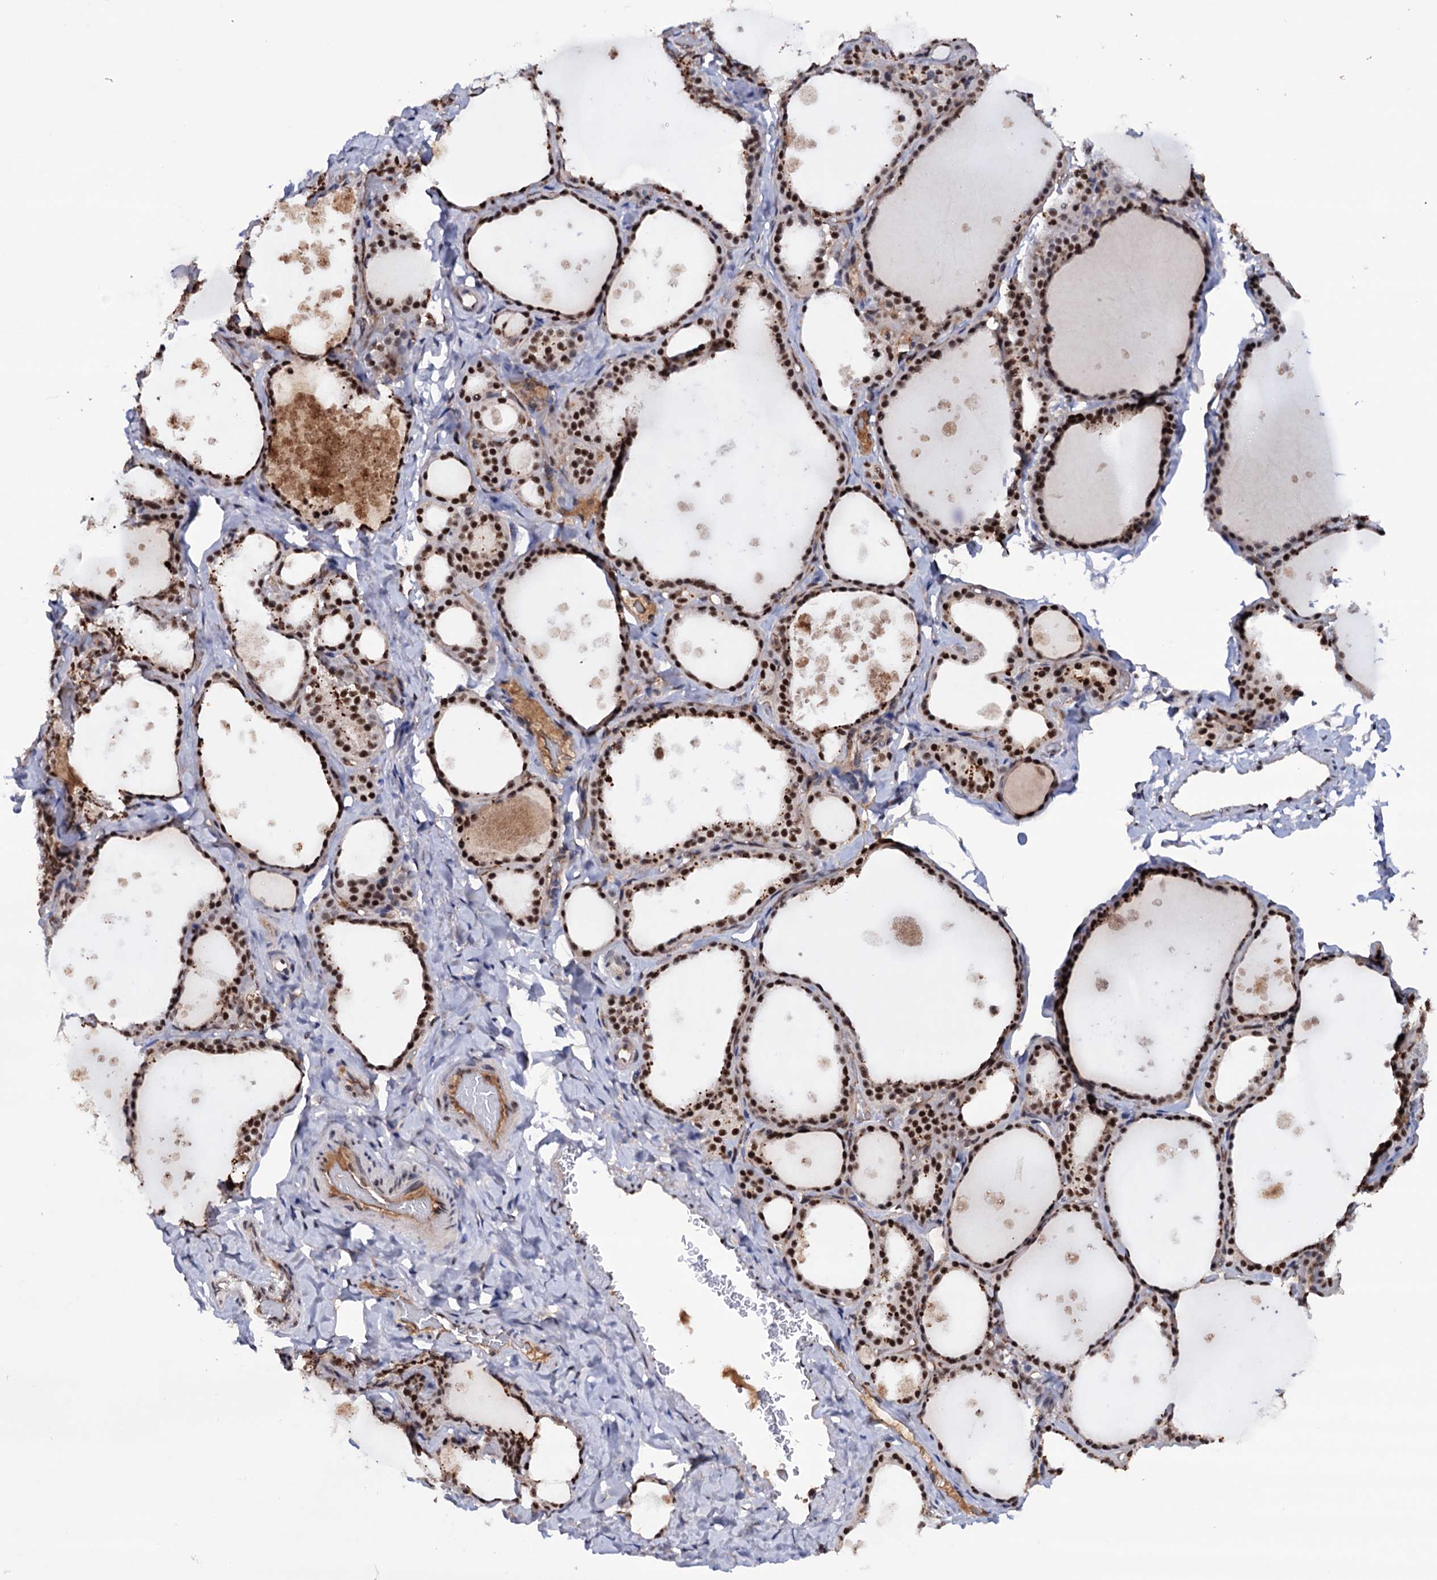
{"staining": {"intensity": "strong", "quantity": ">75%", "location": "nuclear"}, "tissue": "thyroid gland", "cell_type": "Glandular cells", "image_type": "normal", "snomed": [{"axis": "morphology", "description": "Normal tissue, NOS"}, {"axis": "topography", "description": "Thyroid gland"}], "caption": "Glandular cells display high levels of strong nuclear expression in about >75% of cells in benign human thyroid gland.", "gene": "TBC1D12", "patient": {"sex": "female", "age": 44}}